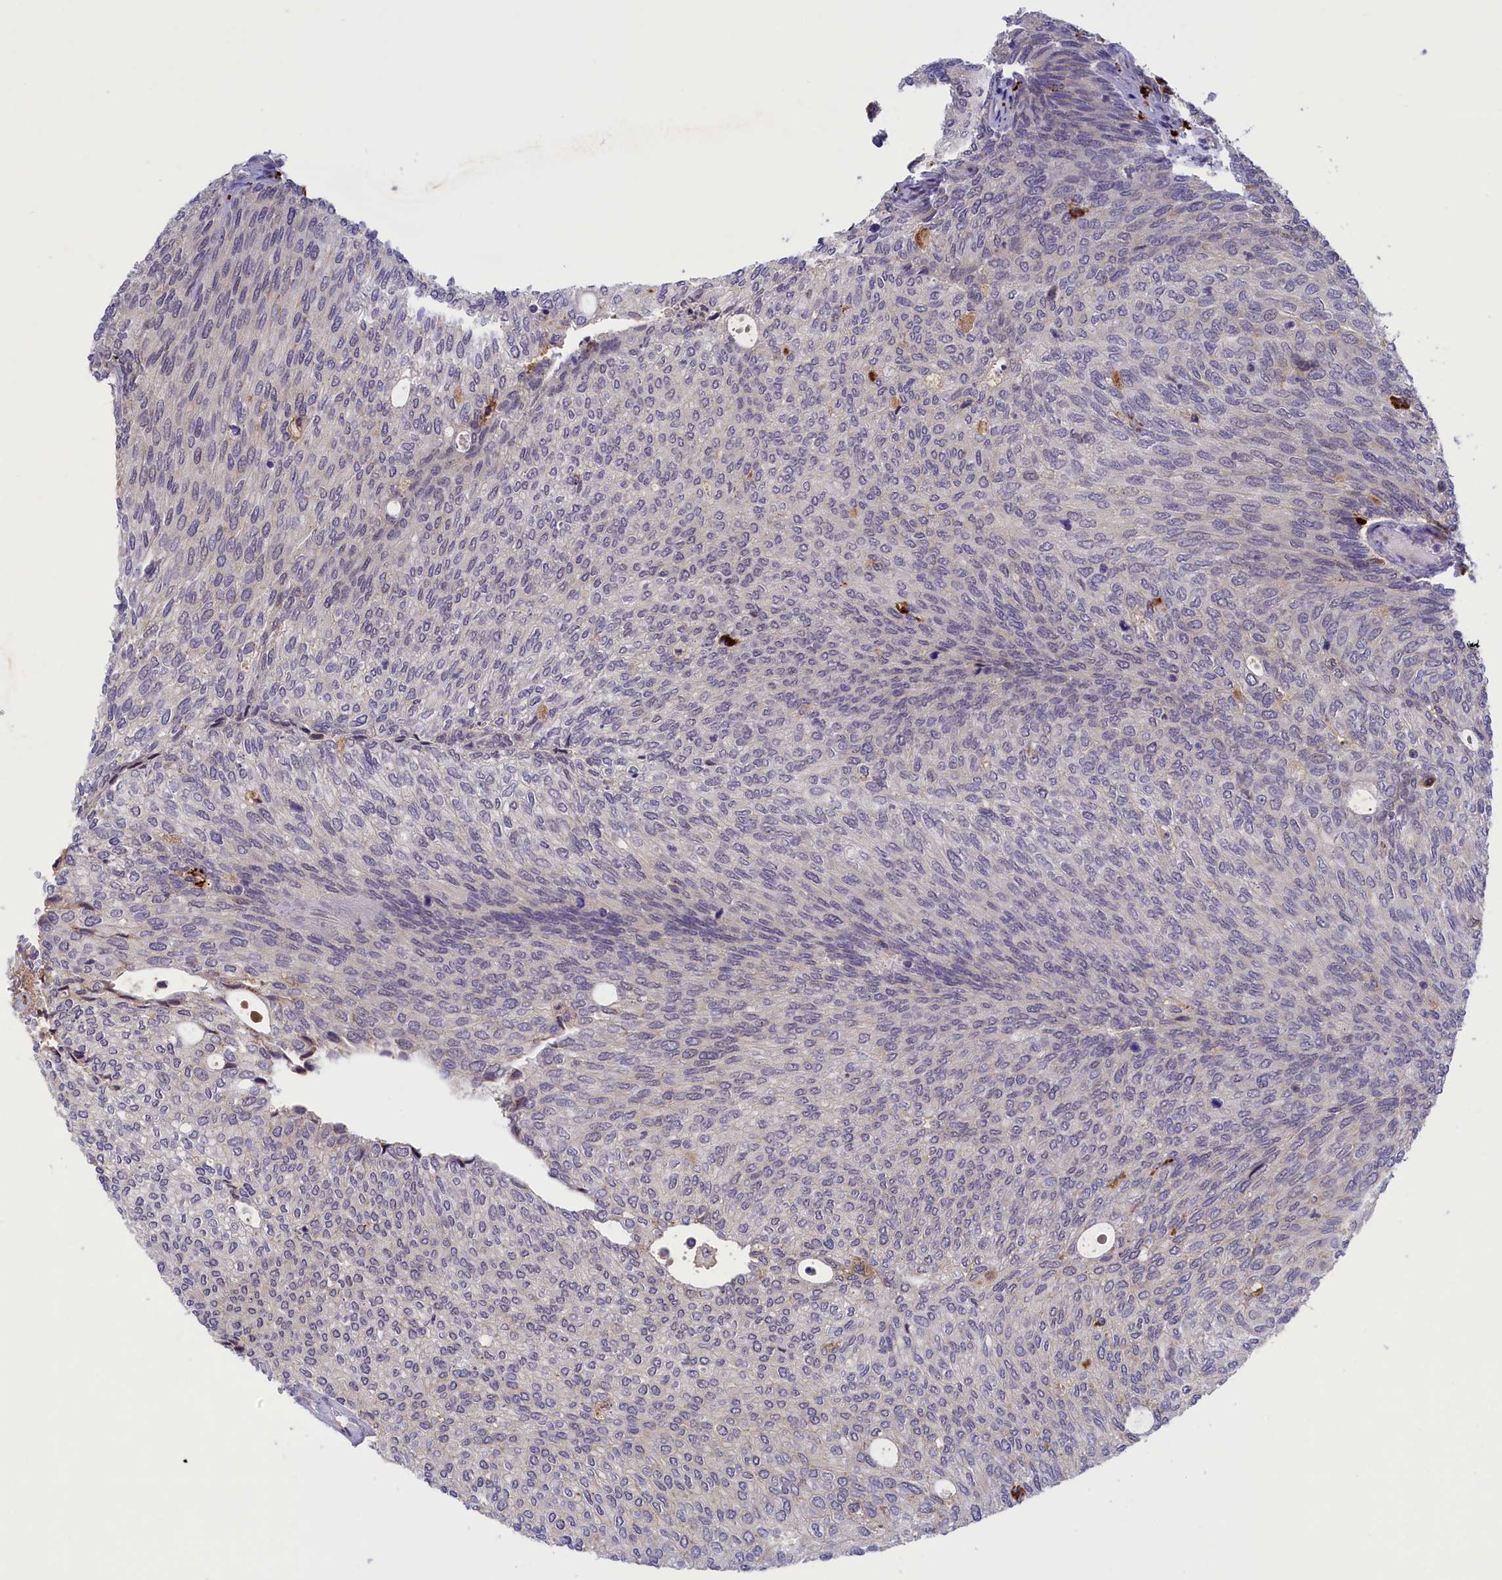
{"staining": {"intensity": "negative", "quantity": "none", "location": "none"}, "tissue": "urothelial cancer", "cell_type": "Tumor cells", "image_type": "cancer", "snomed": [{"axis": "morphology", "description": "Urothelial carcinoma, Low grade"}, {"axis": "topography", "description": "Urinary bladder"}], "caption": "Protein analysis of low-grade urothelial carcinoma displays no significant positivity in tumor cells. (DAB (3,3'-diaminobenzidine) IHC with hematoxylin counter stain).", "gene": "STYX", "patient": {"sex": "female", "age": 79}}